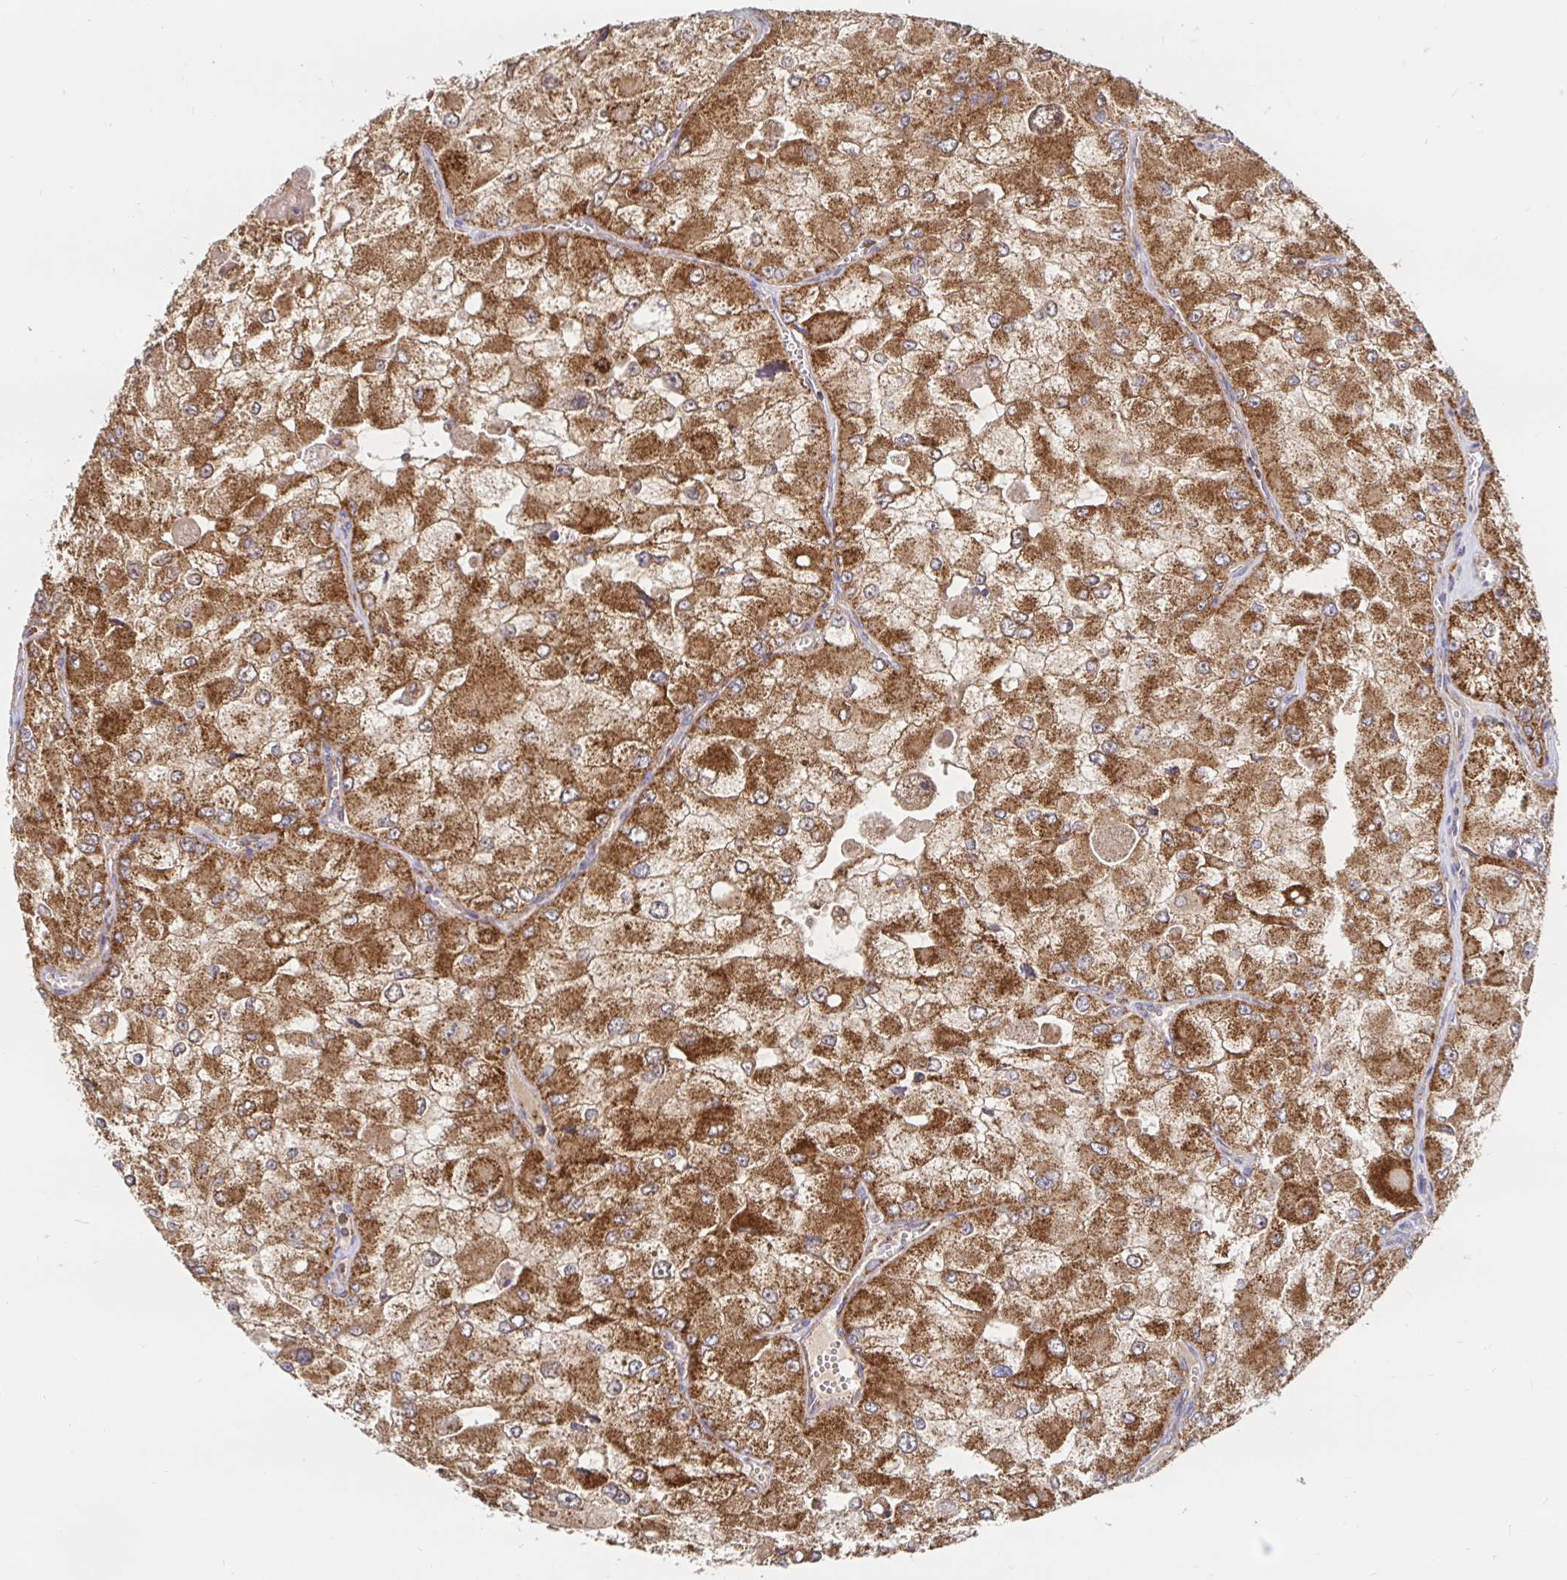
{"staining": {"intensity": "moderate", "quantity": ">75%", "location": "cytoplasmic/membranous"}, "tissue": "renal cancer", "cell_type": "Tumor cells", "image_type": "cancer", "snomed": [{"axis": "morphology", "description": "Adenocarcinoma, NOS"}, {"axis": "topography", "description": "Kidney"}], "caption": "An image of renal cancer stained for a protein displays moderate cytoplasmic/membranous brown staining in tumor cells.", "gene": "PRDX3", "patient": {"sex": "female", "age": 70}}